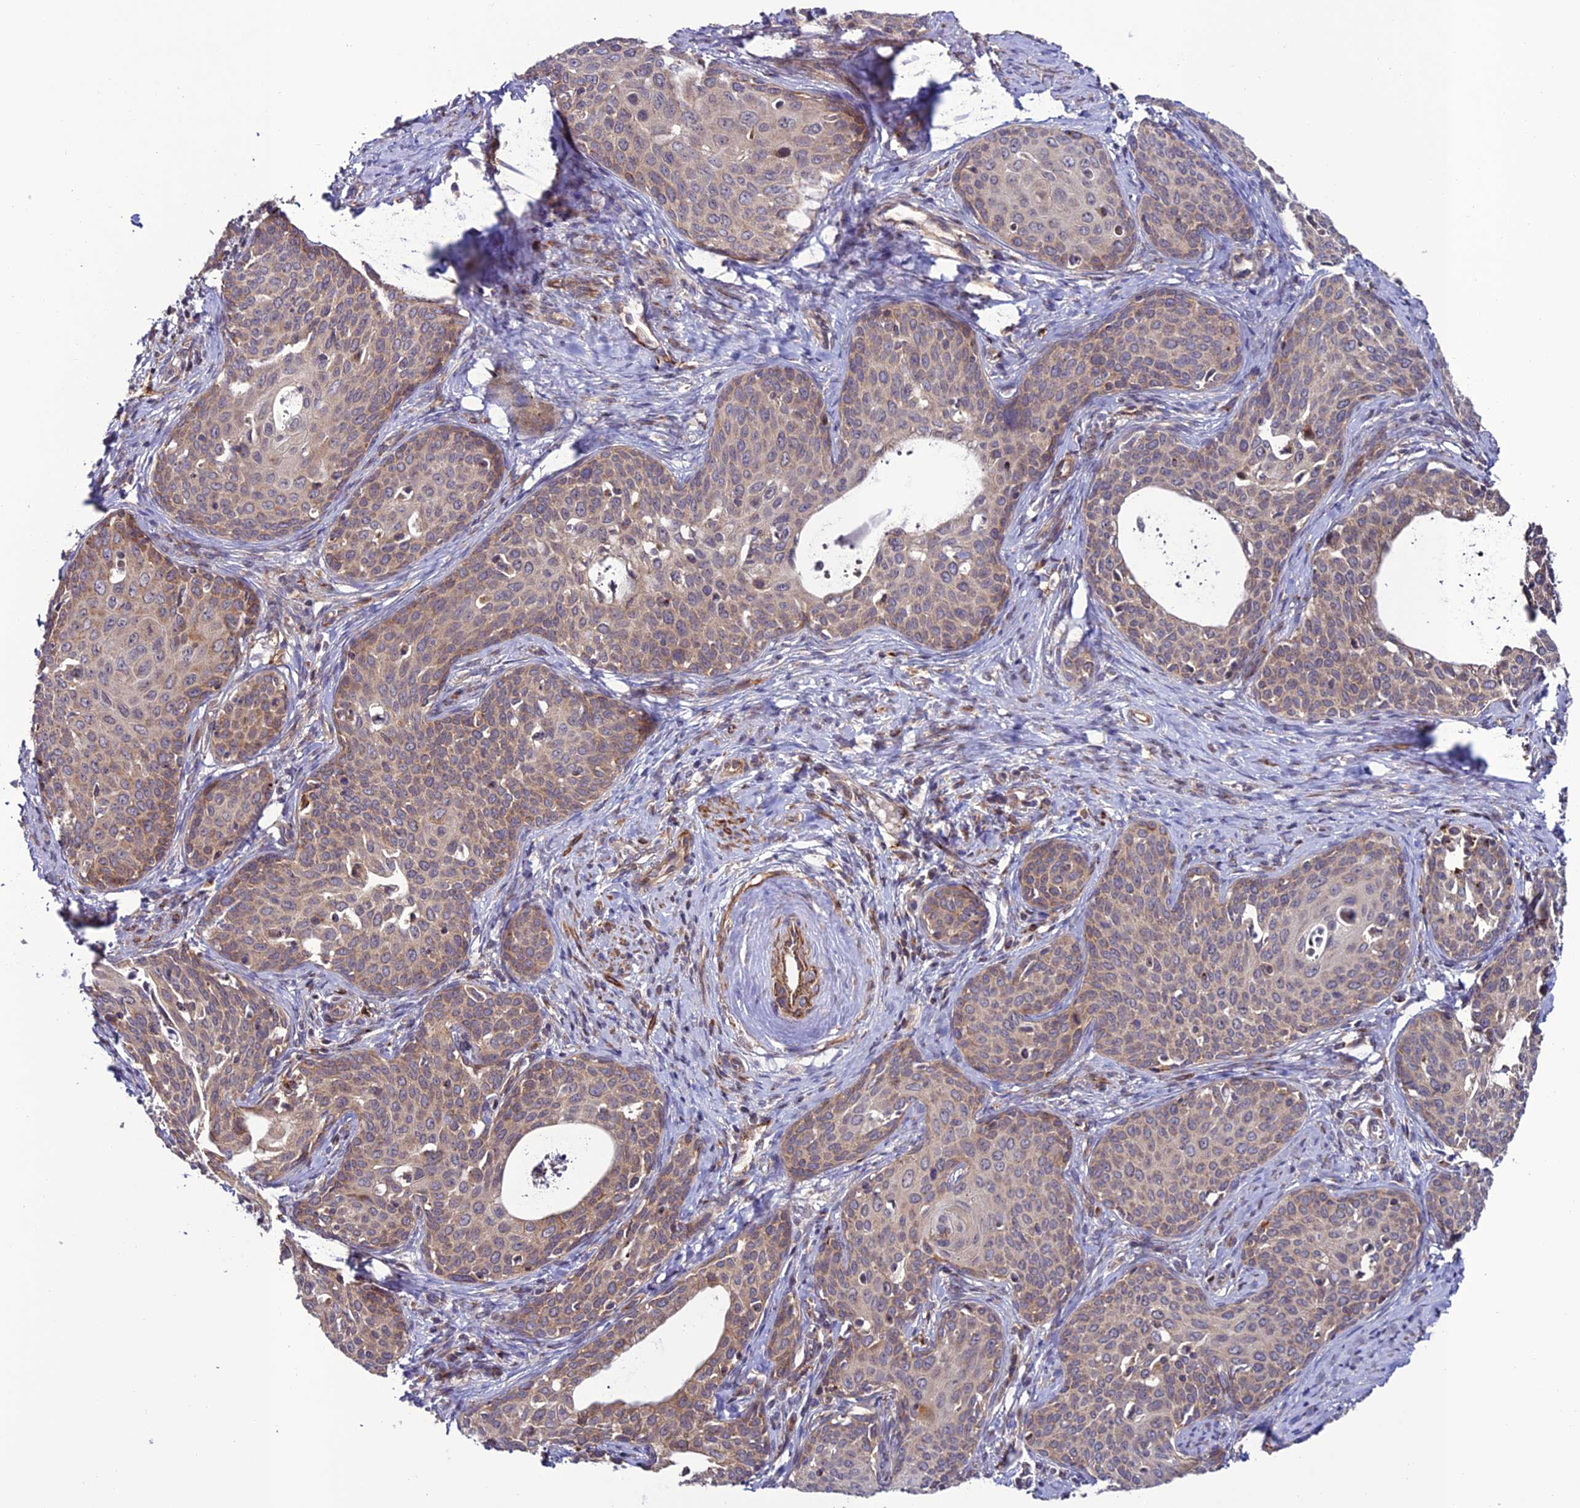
{"staining": {"intensity": "weak", "quantity": "25%-75%", "location": "cytoplasmic/membranous"}, "tissue": "cervical cancer", "cell_type": "Tumor cells", "image_type": "cancer", "snomed": [{"axis": "morphology", "description": "Squamous cell carcinoma, NOS"}, {"axis": "topography", "description": "Cervix"}], "caption": "A histopathology image of human cervical cancer (squamous cell carcinoma) stained for a protein shows weak cytoplasmic/membranous brown staining in tumor cells. The staining was performed using DAB to visualize the protein expression in brown, while the nuclei were stained in blue with hematoxylin (Magnification: 20x).", "gene": "TNIP3", "patient": {"sex": "female", "age": 52}}